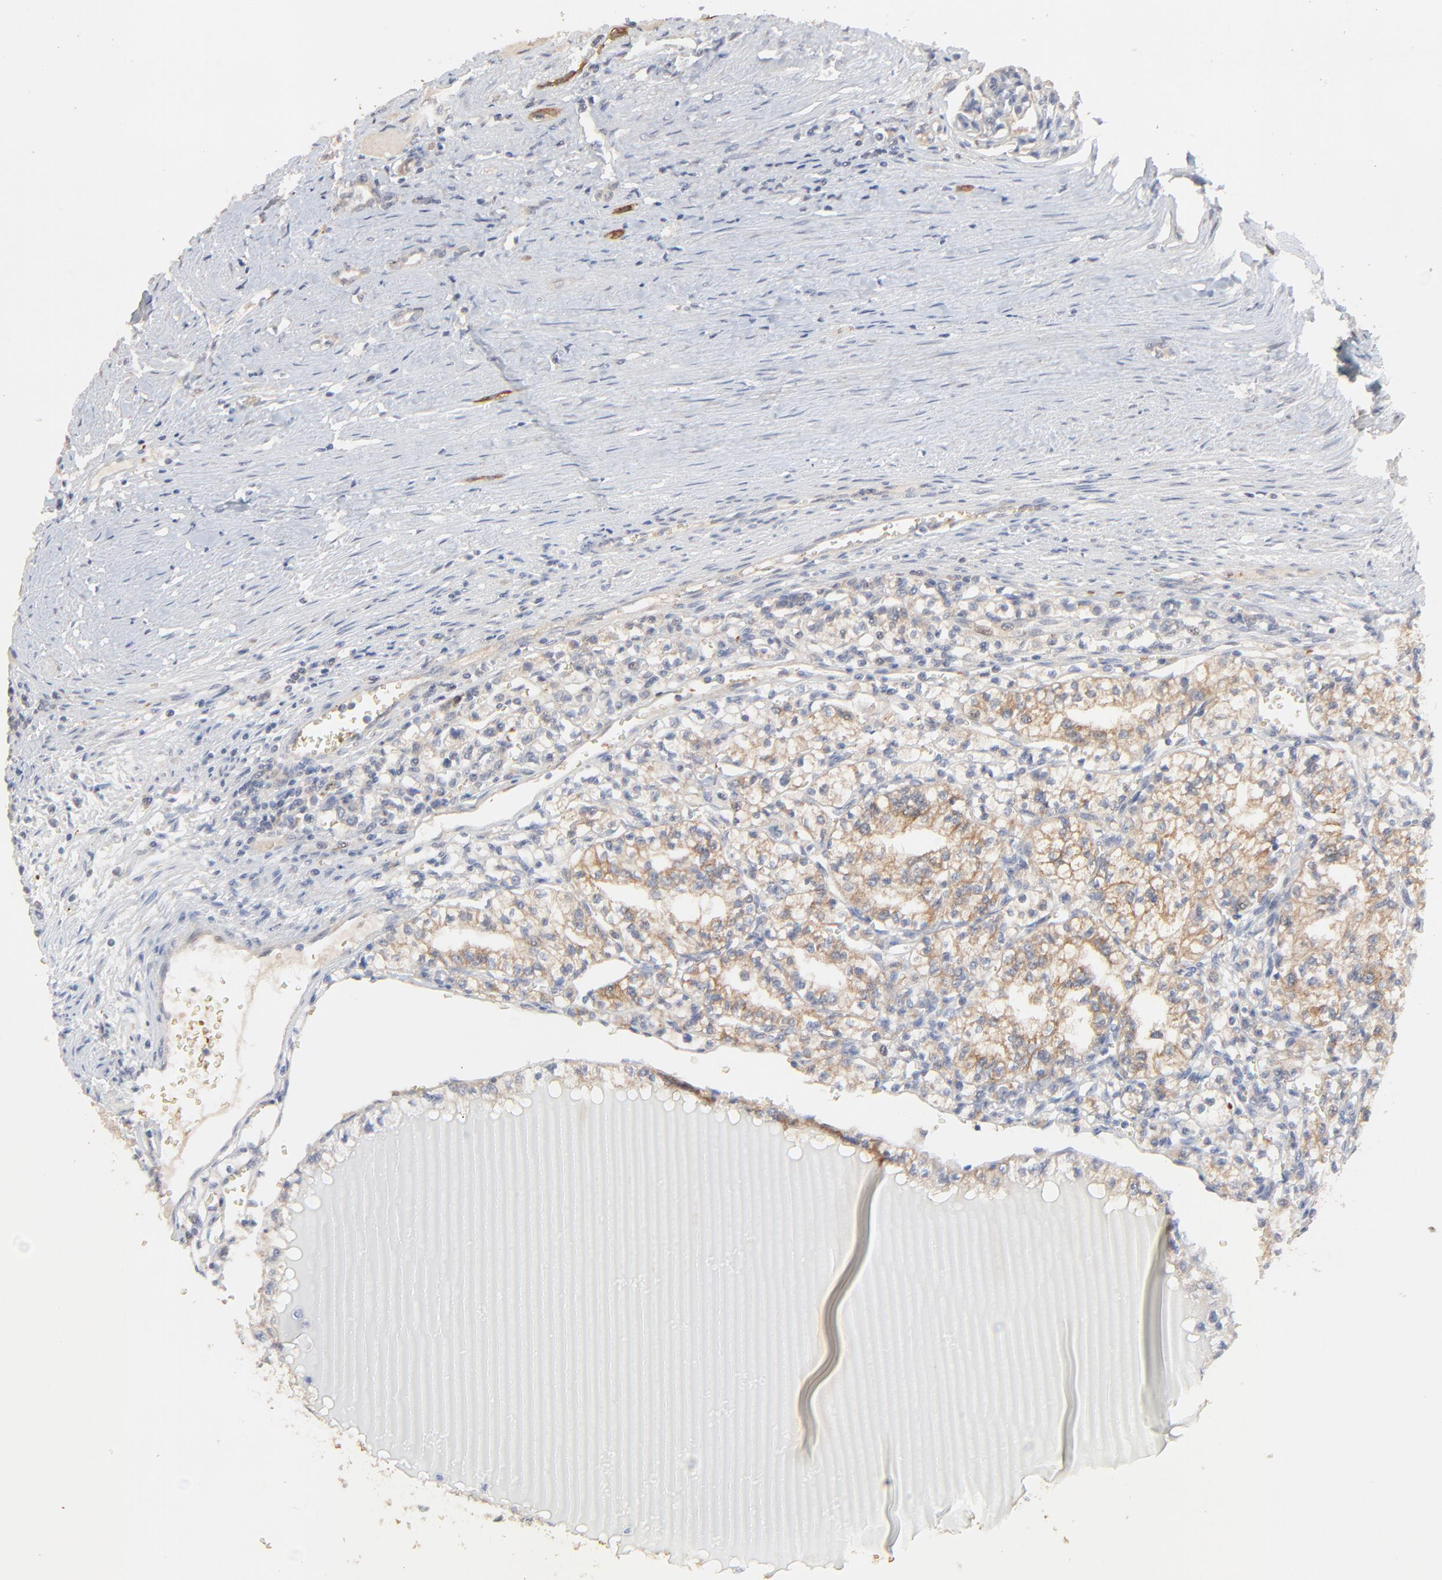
{"staining": {"intensity": "moderate", "quantity": ">75%", "location": "cytoplasmic/membranous"}, "tissue": "renal cancer", "cell_type": "Tumor cells", "image_type": "cancer", "snomed": [{"axis": "morphology", "description": "Adenocarcinoma, NOS"}, {"axis": "topography", "description": "Kidney"}], "caption": "An image of human renal adenocarcinoma stained for a protein displays moderate cytoplasmic/membranous brown staining in tumor cells.", "gene": "FANCB", "patient": {"sex": "male", "age": 61}}